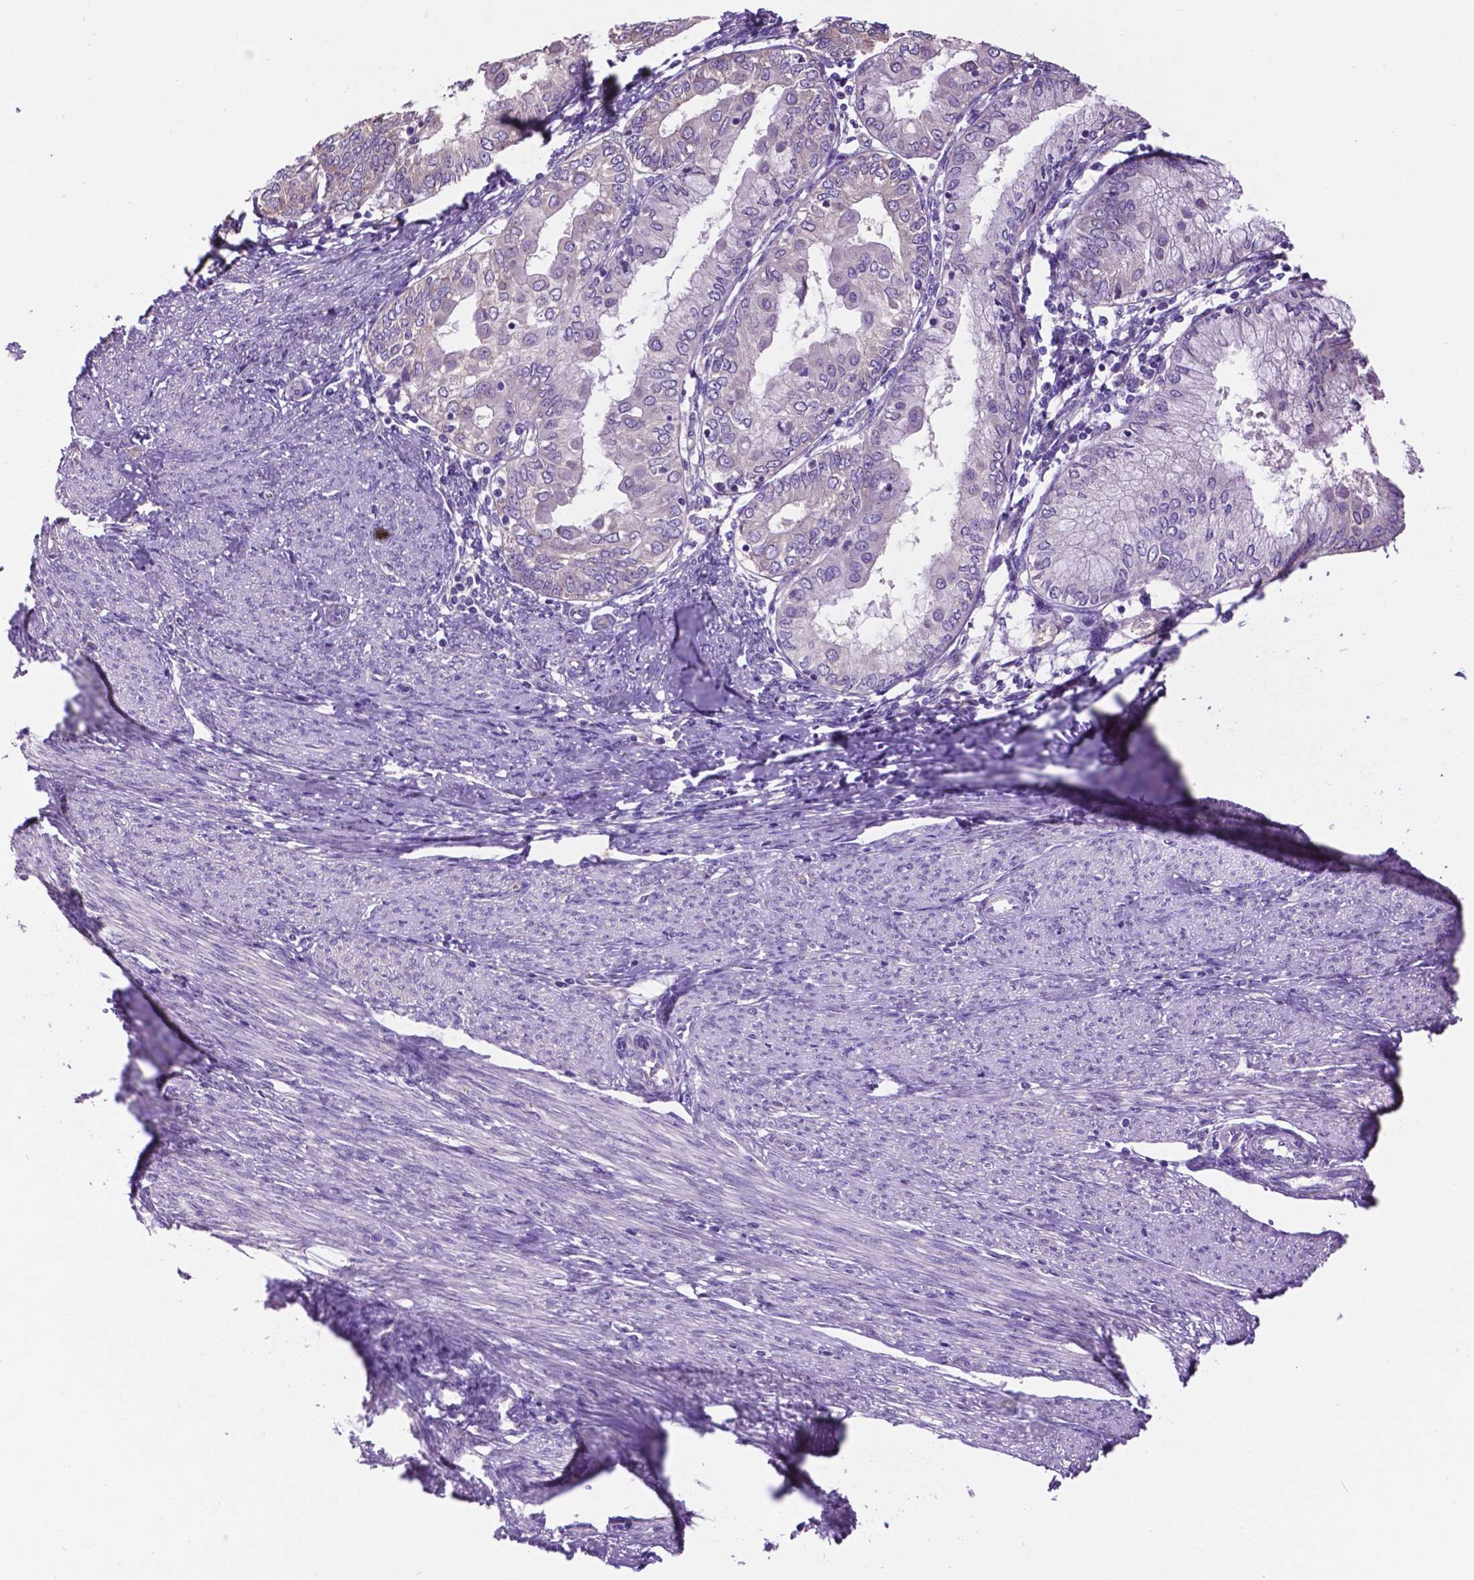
{"staining": {"intensity": "negative", "quantity": "none", "location": "none"}, "tissue": "endometrial cancer", "cell_type": "Tumor cells", "image_type": "cancer", "snomed": [{"axis": "morphology", "description": "Adenocarcinoma, NOS"}, {"axis": "topography", "description": "Endometrium"}], "caption": "DAB (3,3'-diaminobenzidine) immunohistochemical staining of human endometrial cancer (adenocarcinoma) reveals no significant expression in tumor cells.", "gene": "SPDYA", "patient": {"sex": "female", "age": 68}}